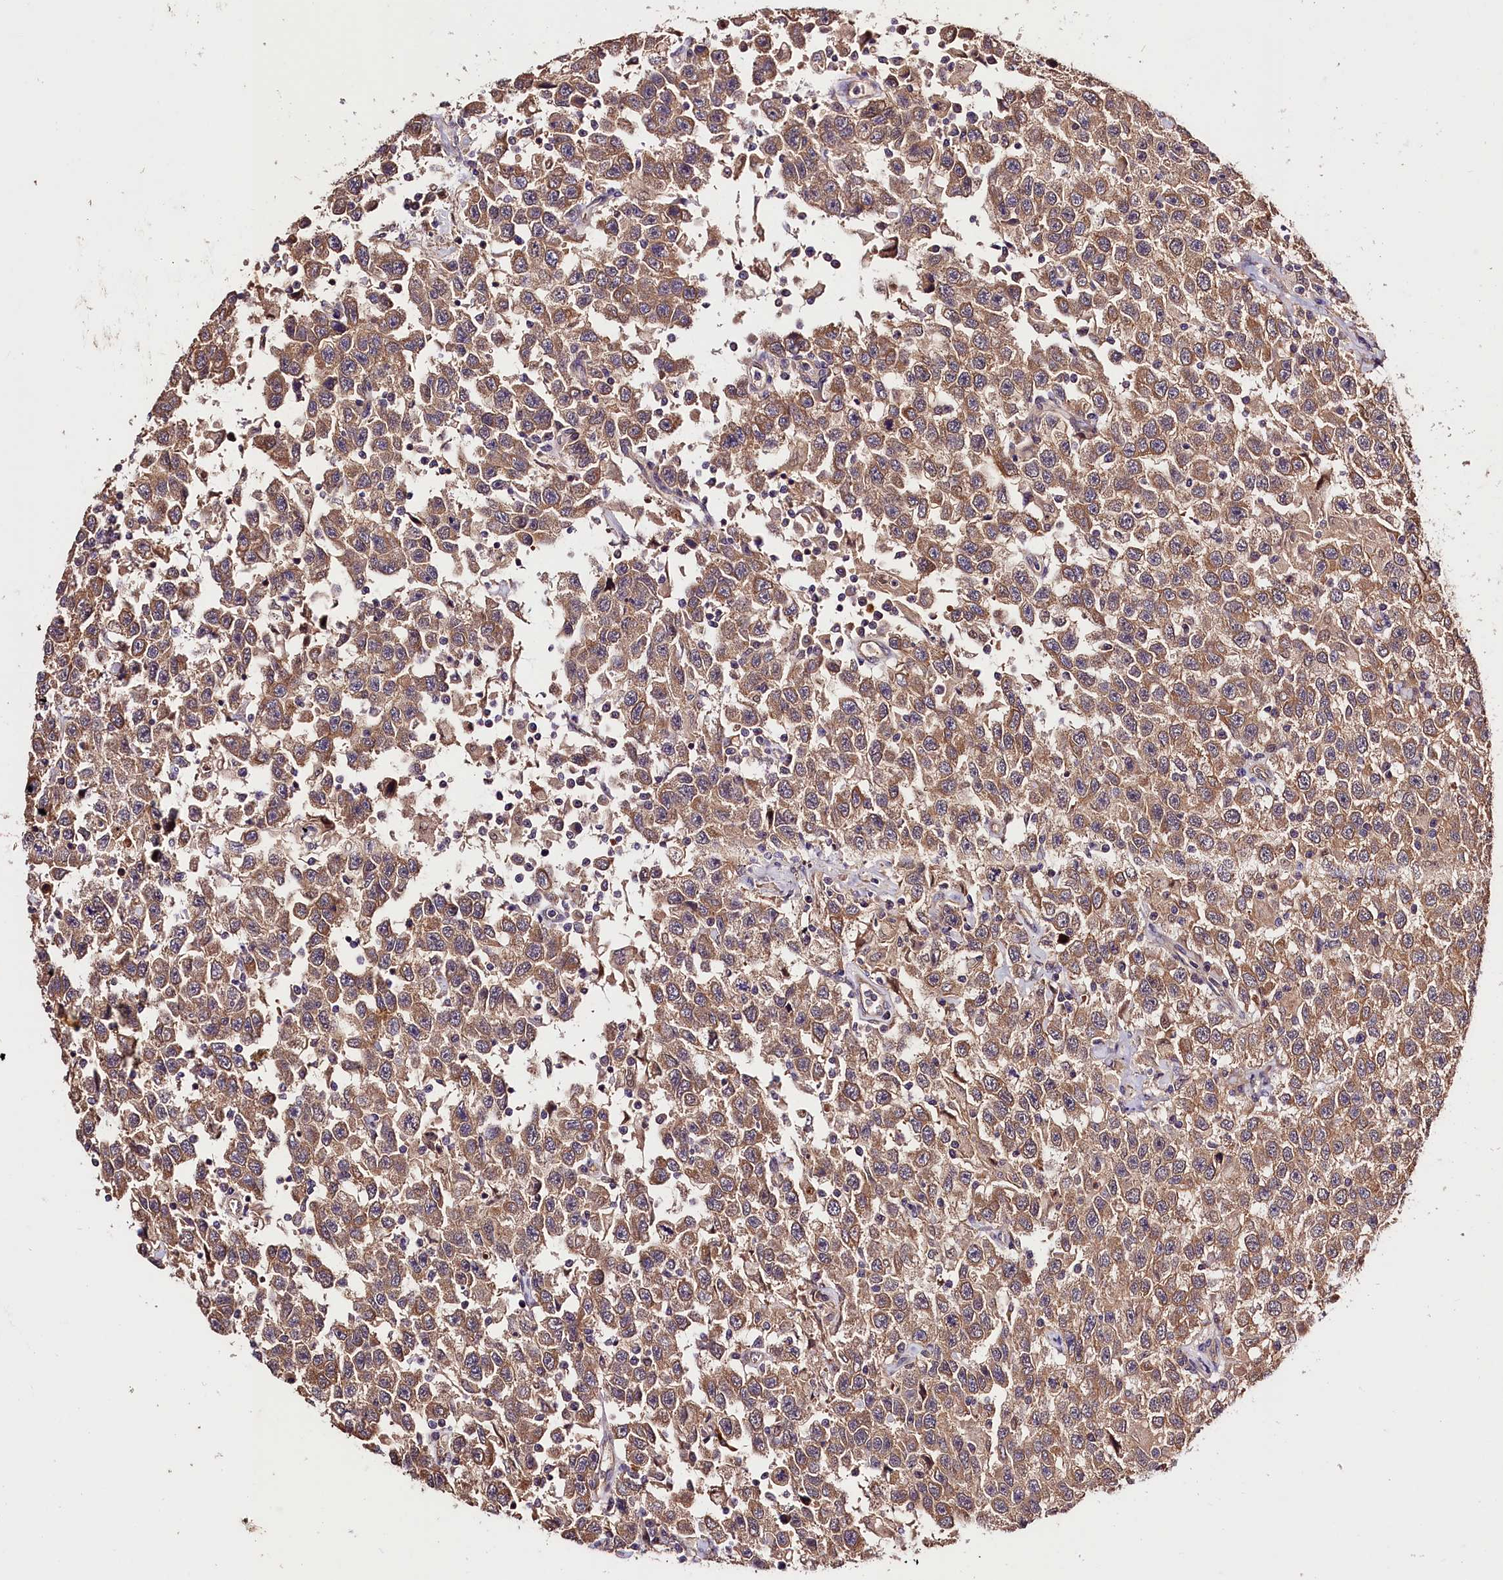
{"staining": {"intensity": "moderate", "quantity": ">75%", "location": "cytoplasmic/membranous"}, "tissue": "testis cancer", "cell_type": "Tumor cells", "image_type": "cancer", "snomed": [{"axis": "morphology", "description": "Seminoma, NOS"}, {"axis": "topography", "description": "Testis"}], "caption": "An image of testis cancer stained for a protein shows moderate cytoplasmic/membranous brown staining in tumor cells.", "gene": "CES3", "patient": {"sex": "male", "age": 41}}